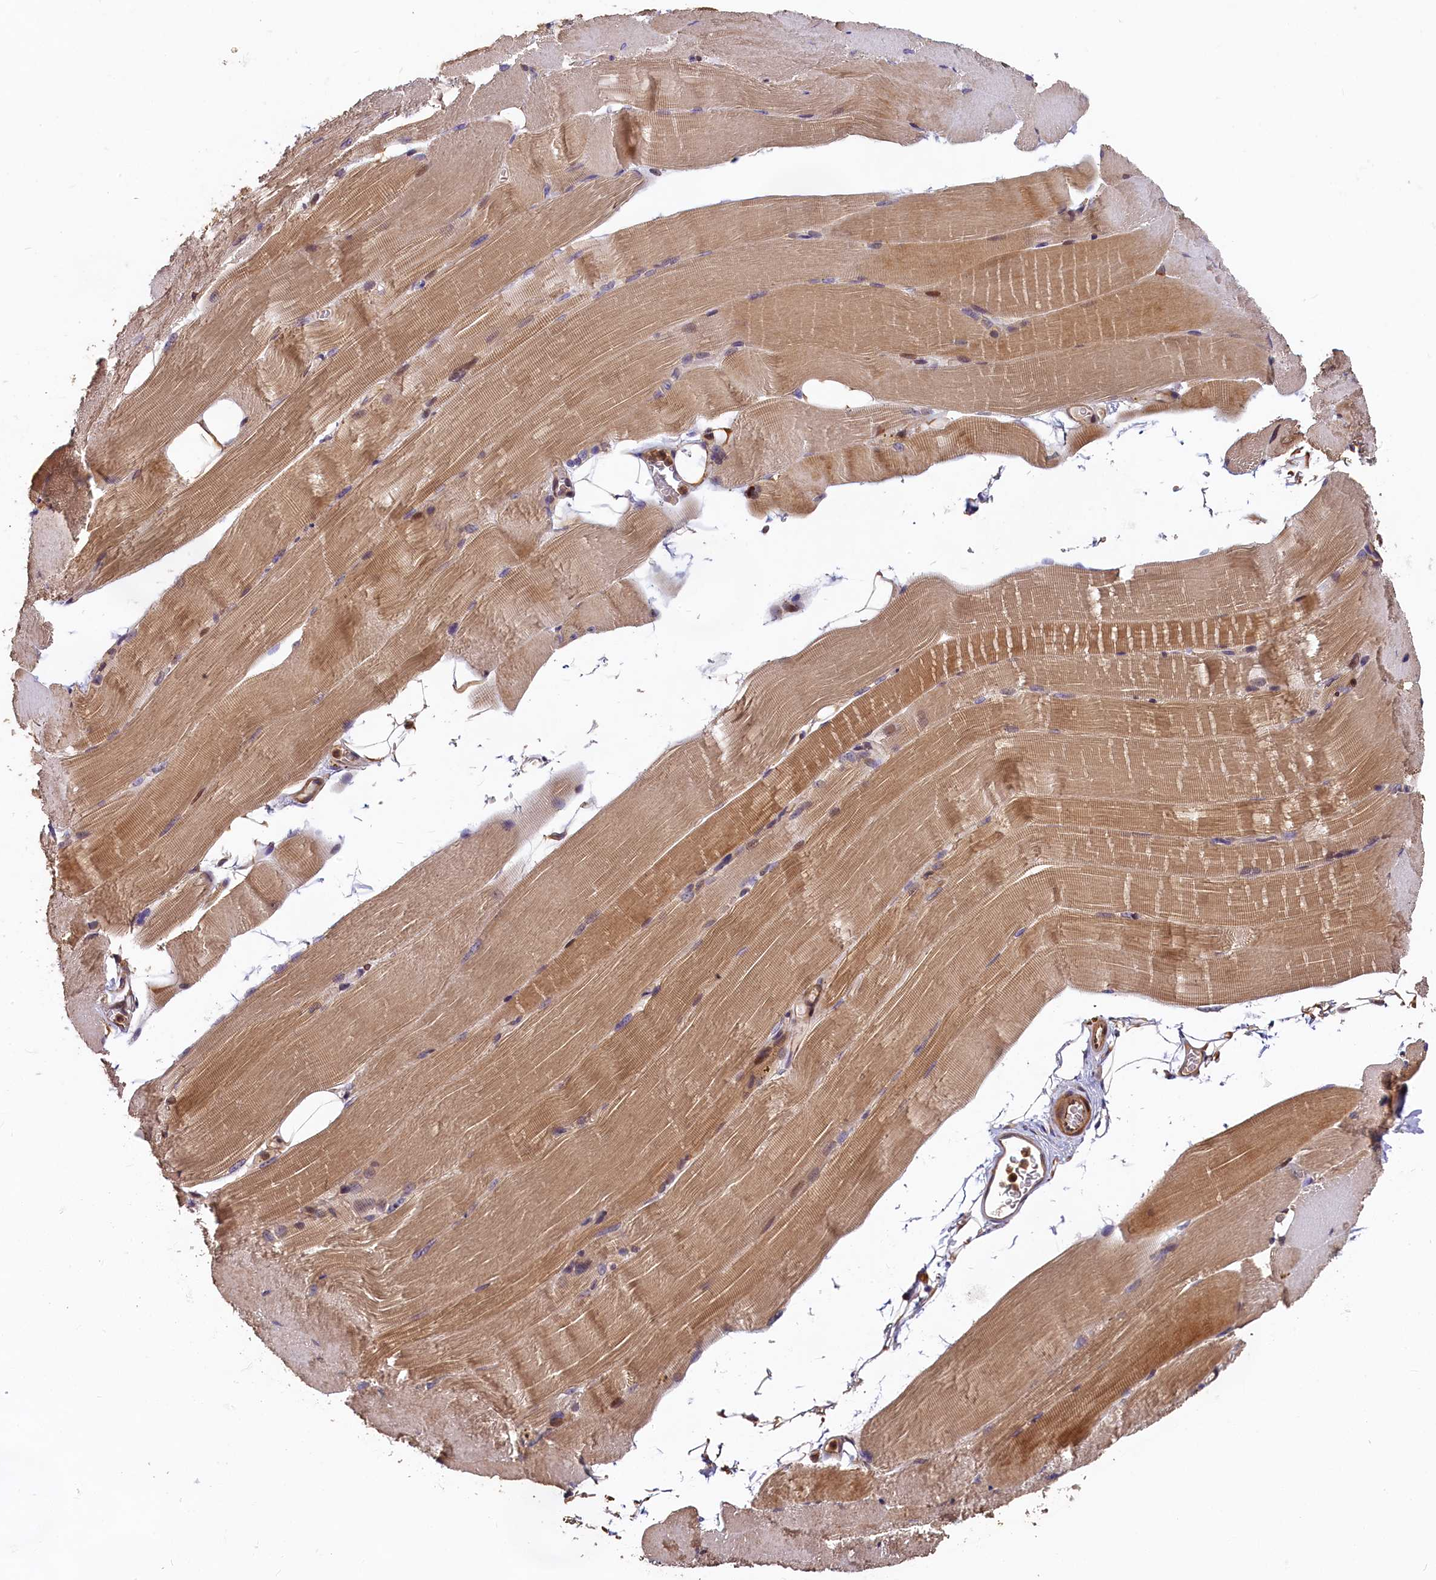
{"staining": {"intensity": "strong", "quantity": "25%-75%", "location": "cytoplasmic/membranous"}, "tissue": "skeletal muscle", "cell_type": "Myocytes", "image_type": "normal", "snomed": [{"axis": "morphology", "description": "Normal tissue, NOS"}, {"axis": "topography", "description": "Skeletal muscle"}, {"axis": "topography", "description": "Parathyroid gland"}], "caption": "Brown immunohistochemical staining in benign skeletal muscle reveals strong cytoplasmic/membranous expression in about 25%-75% of myocytes. The protein is stained brown, and the nuclei are stained in blue (DAB IHC with brightfield microscopy, high magnification).", "gene": "HMOX2", "patient": {"sex": "female", "age": 37}}